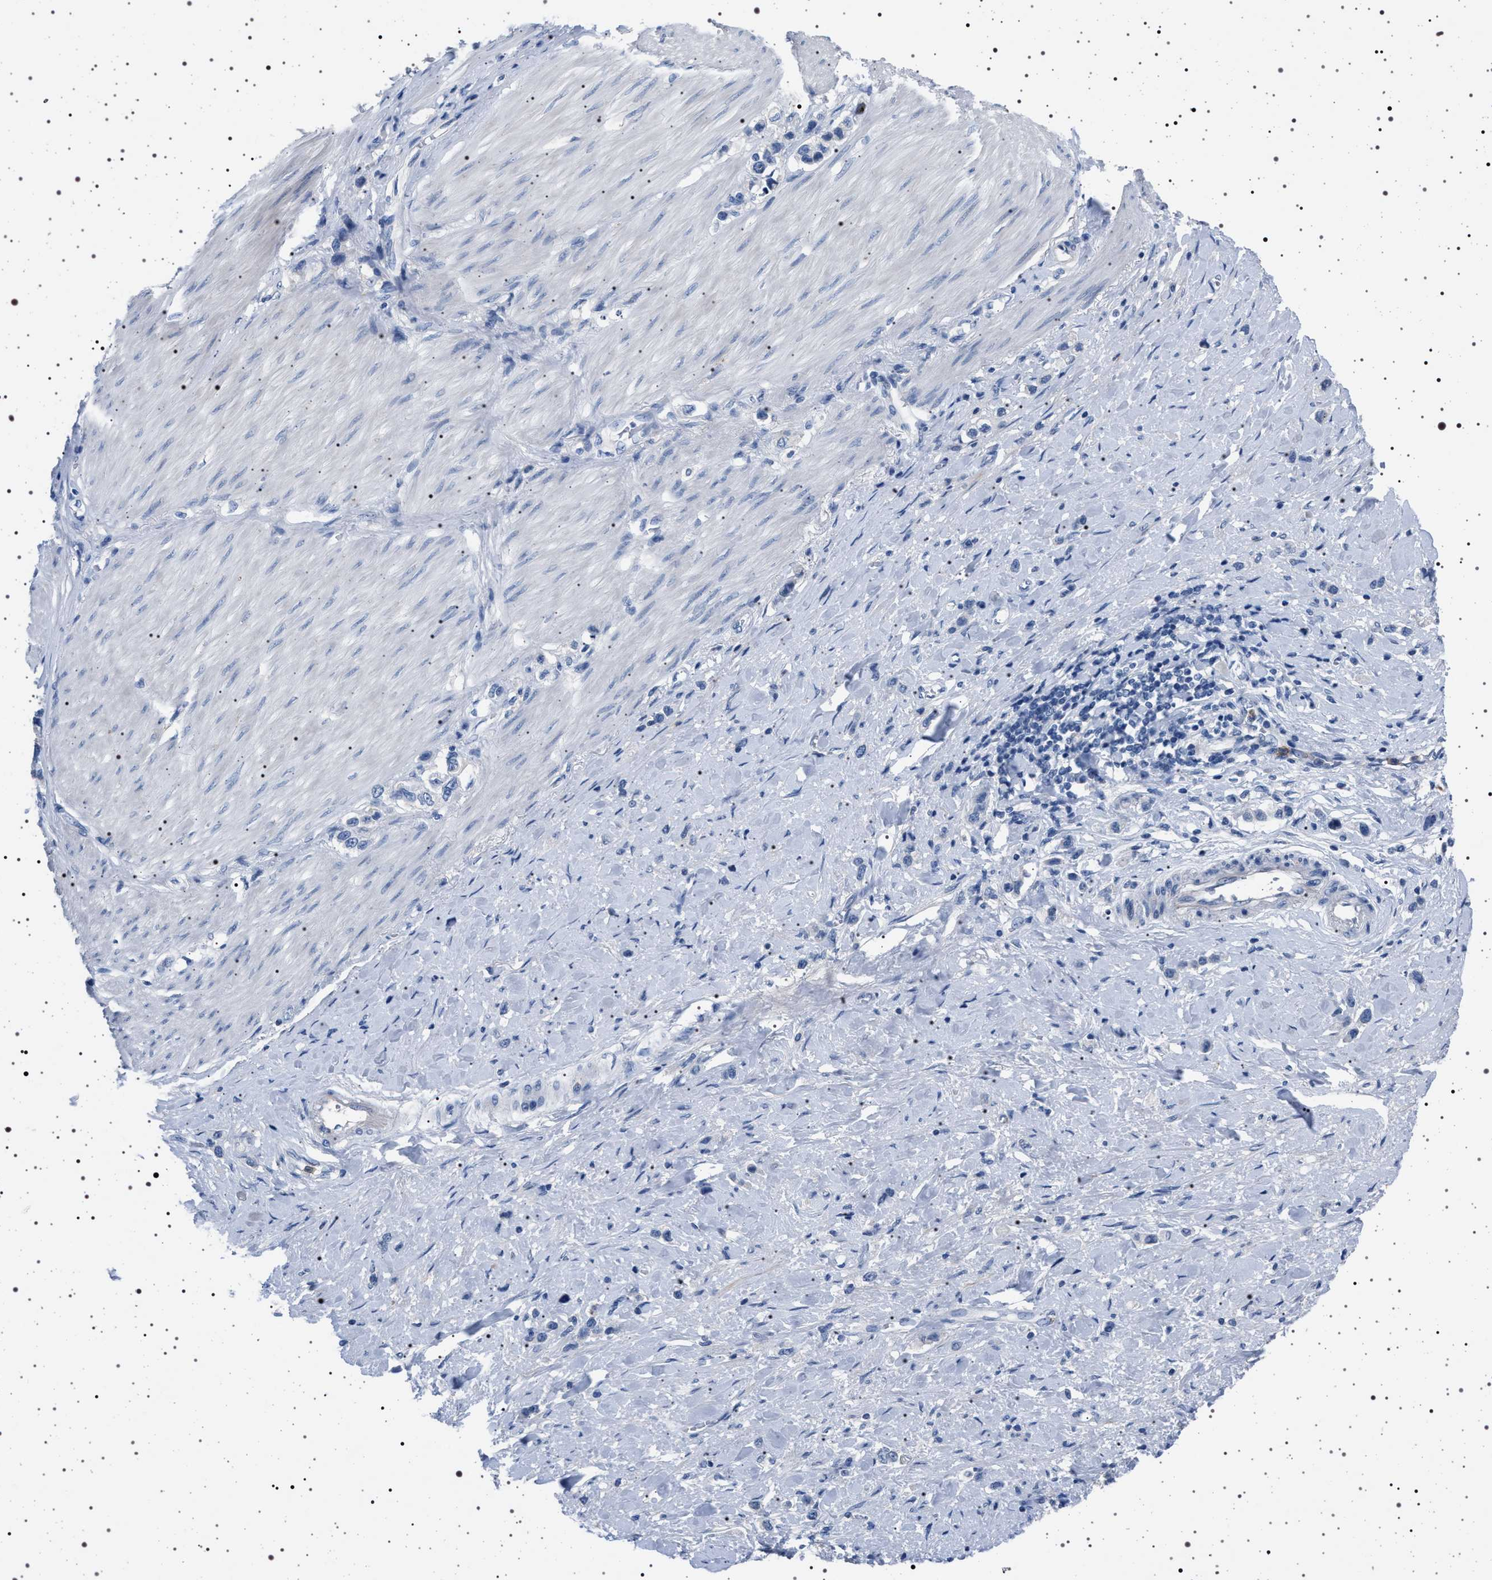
{"staining": {"intensity": "negative", "quantity": "none", "location": "none"}, "tissue": "stomach cancer", "cell_type": "Tumor cells", "image_type": "cancer", "snomed": [{"axis": "morphology", "description": "Adenocarcinoma, NOS"}, {"axis": "topography", "description": "Stomach"}], "caption": "DAB immunohistochemical staining of stomach cancer (adenocarcinoma) displays no significant positivity in tumor cells.", "gene": "NAT9", "patient": {"sex": "female", "age": 65}}